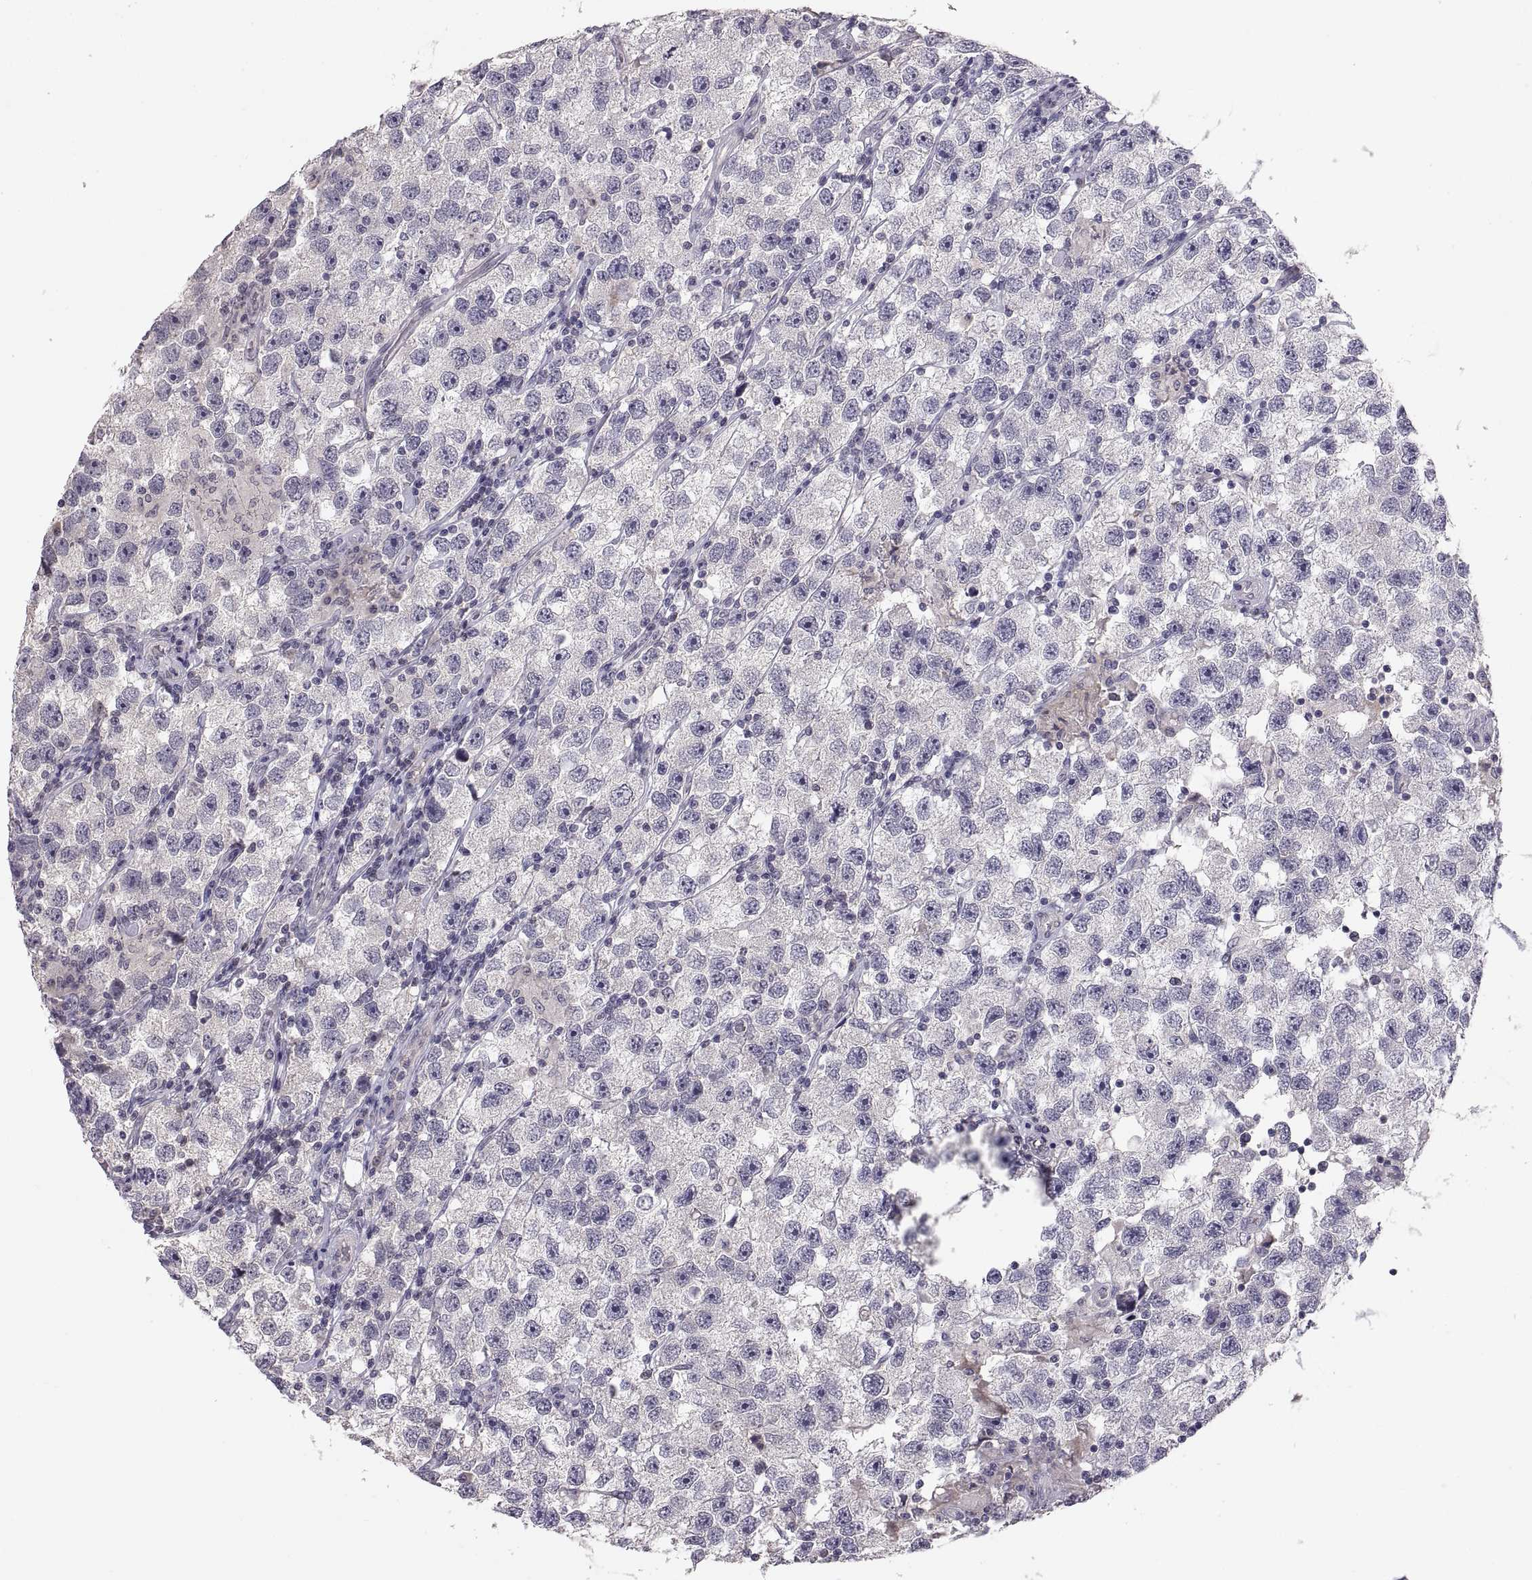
{"staining": {"intensity": "negative", "quantity": "none", "location": "none"}, "tissue": "testis cancer", "cell_type": "Tumor cells", "image_type": "cancer", "snomed": [{"axis": "morphology", "description": "Seminoma, NOS"}, {"axis": "topography", "description": "Testis"}], "caption": "The image reveals no significant staining in tumor cells of seminoma (testis).", "gene": "PAX2", "patient": {"sex": "male", "age": 26}}